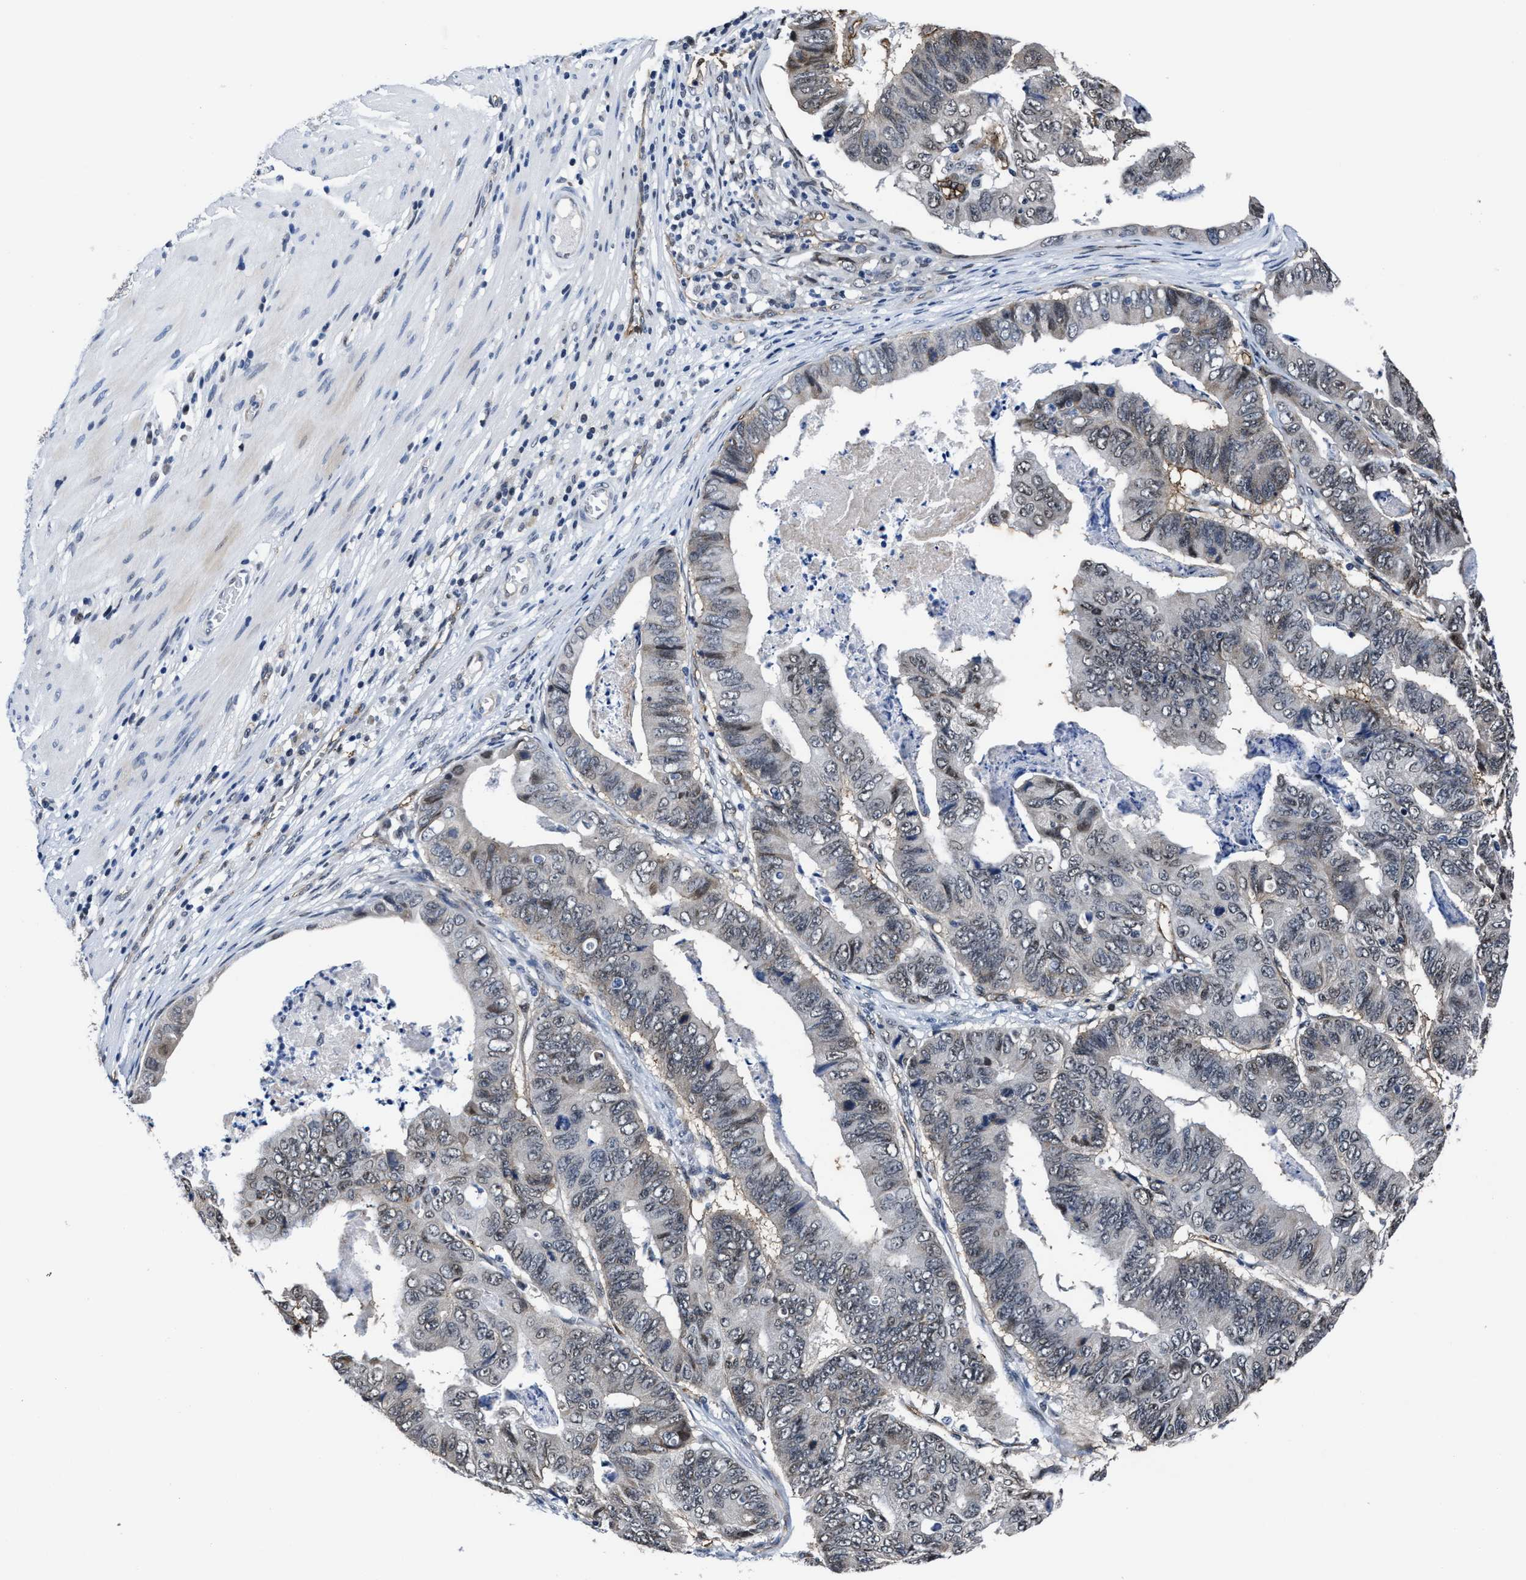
{"staining": {"intensity": "weak", "quantity": "<25%", "location": "cytoplasmic/membranous"}, "tissue": "stomach cancer", "cell_type": "Tumor cells", "image_type": "cancer", "snomed": [{"axis": "morphology", "description": "Adenocarcinoma, NOS"}, {"axis": "topography", "description": "Stomach, lower"}], "caption": "Human stomach cancer stained for a protein using immunohistochemistry (IHC) reveals no expression in tumor cells.", "gene": "MARCKSL1", "patient": {"sex": "male", "age": 77}}